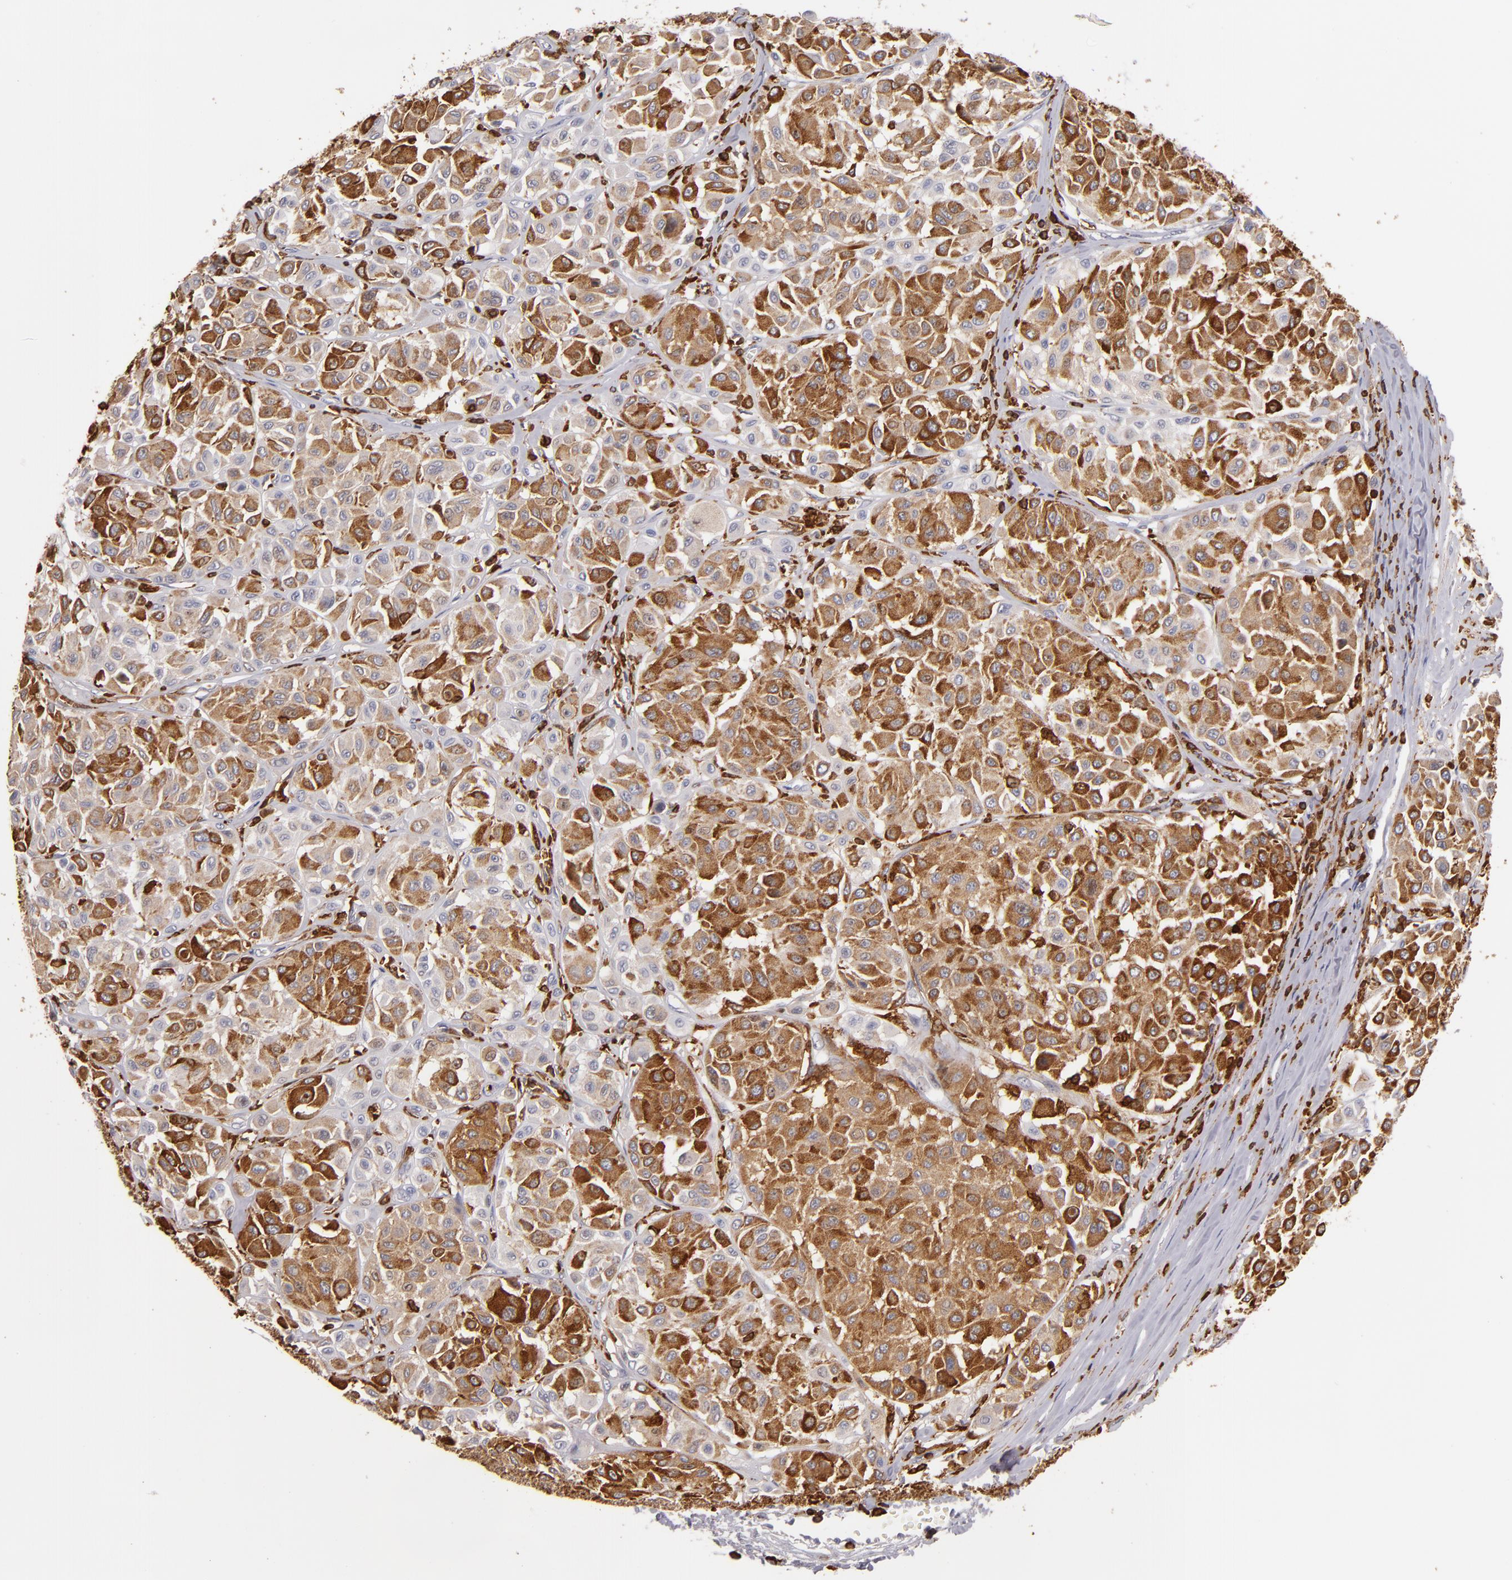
{"staining": {"intensity": "moderate", "quantity": "25%-75%", "location": "cytoplasmic/membranous"}, "tissue": "melanoma", "cell_type": "Tumor cells", "image_type": "cancer", "snomed": [{"axis": "morphology", "description": "Malignant melanoma, Metastatic site"}, {"axis": "topography", "description": "Soft tissue"}], "caption": "IHC photomicrograph of neoplastic tissue: malignant melanoma (metastatic site) stained using IHC exhibits medium levels of moderate protein expression localized specifically in the cytoplasmic/membranous of tumor cells, appearing as a cytoplasmic/membranous brown color.", "gene": "WAS", "patient": {"sex": "male", "age": 41}}